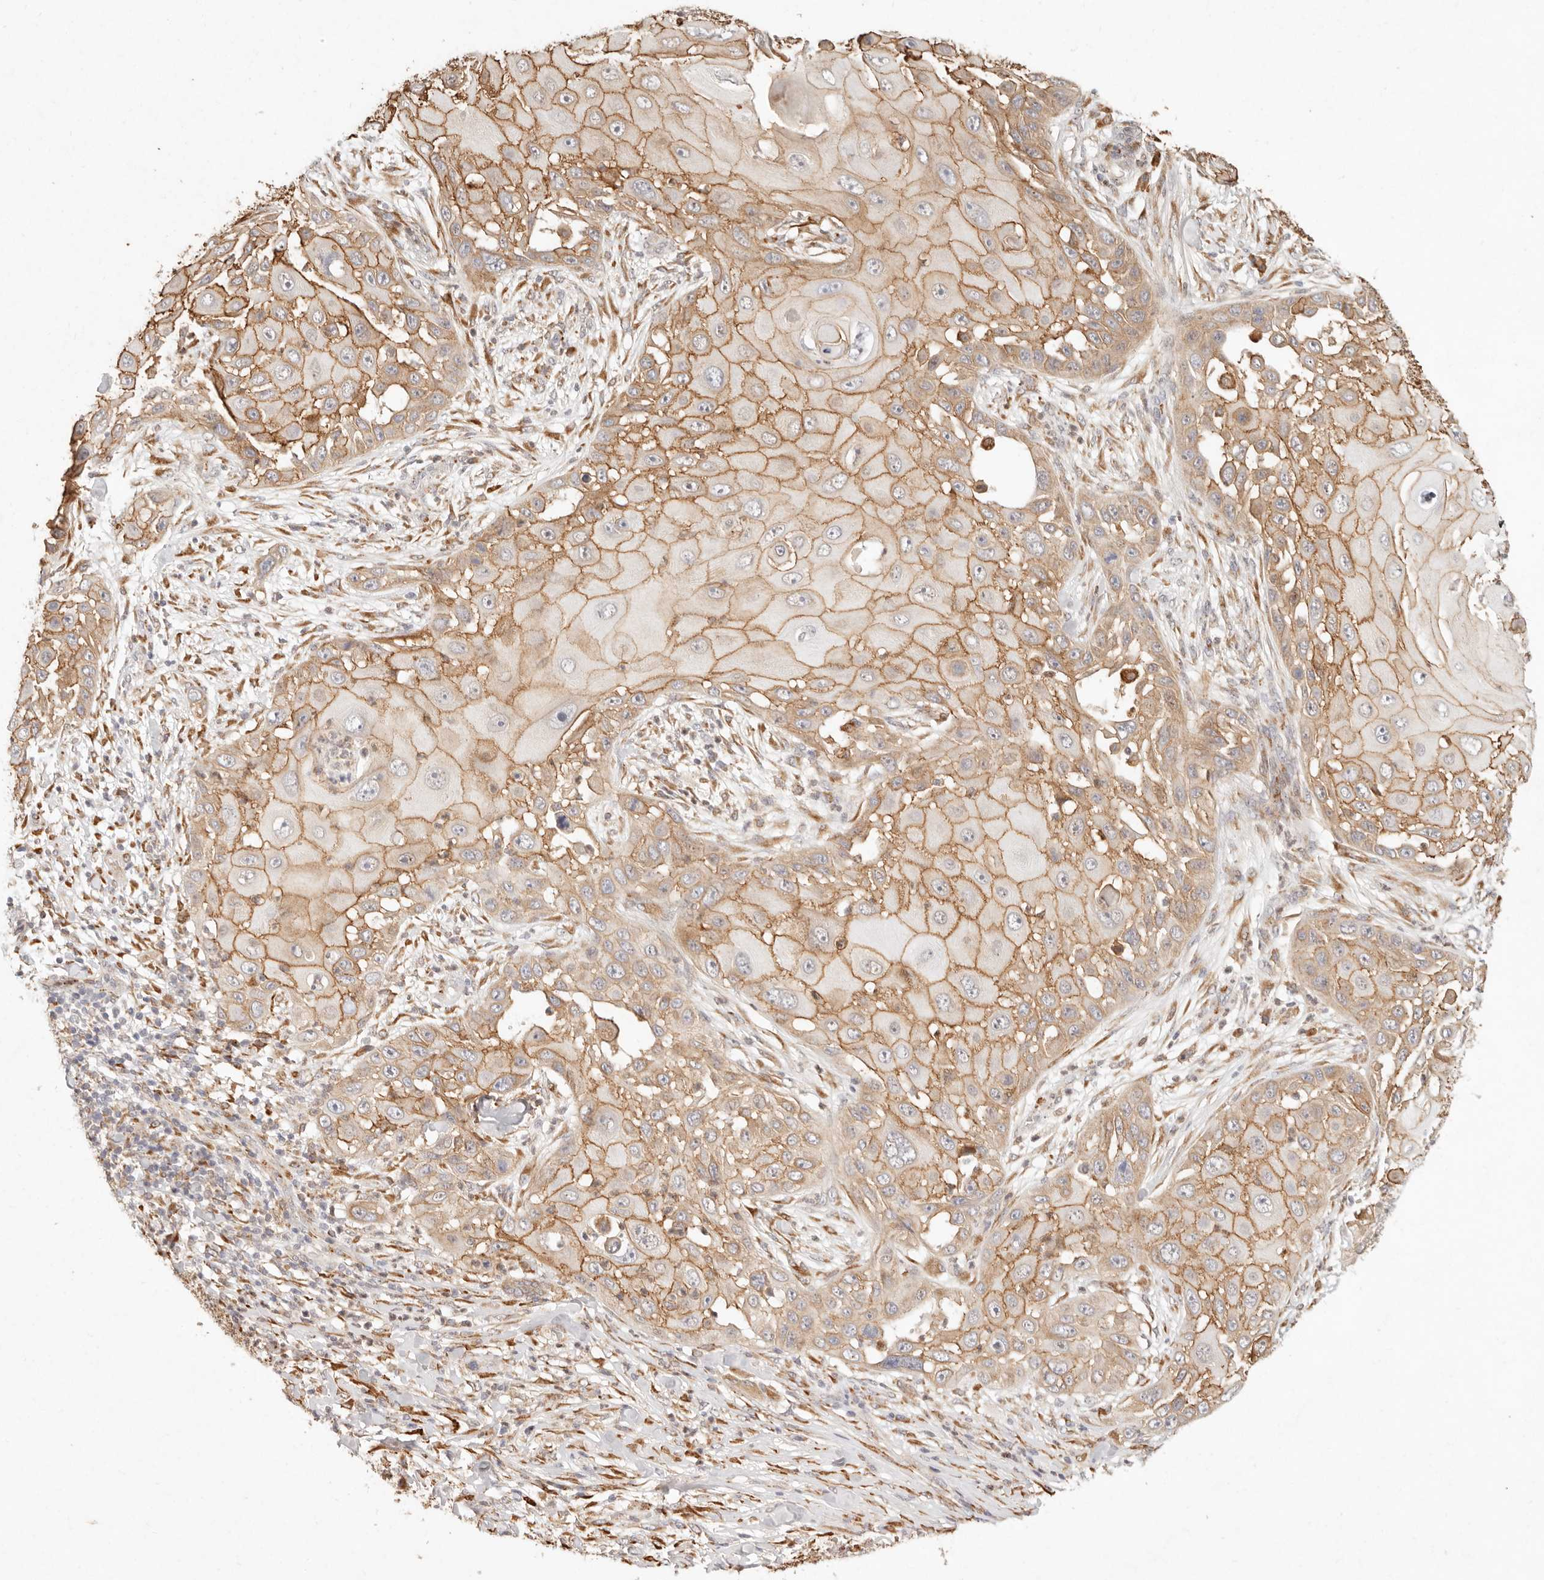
{"staining": {"intensity": "moderate", "quantity": ">75%", "location": "cytoplasmic/membranous"}, "tissue": "skin cancer", "cell_type": "Tumor cells", "image_type": "cancer", "snomed": [{"axis": "morphology", "description": "Squamous cell carcinoma, NOS"}, {"axis": "topography", "description": "Skin"}], "caption": "Moderate cytoplasmic/membranous positivity for a protein is identified in about >75% of tumor cells of skin cancer using IHC.", "gene": "C1orf127", "patient": {"sex": "female", "age": 44}}